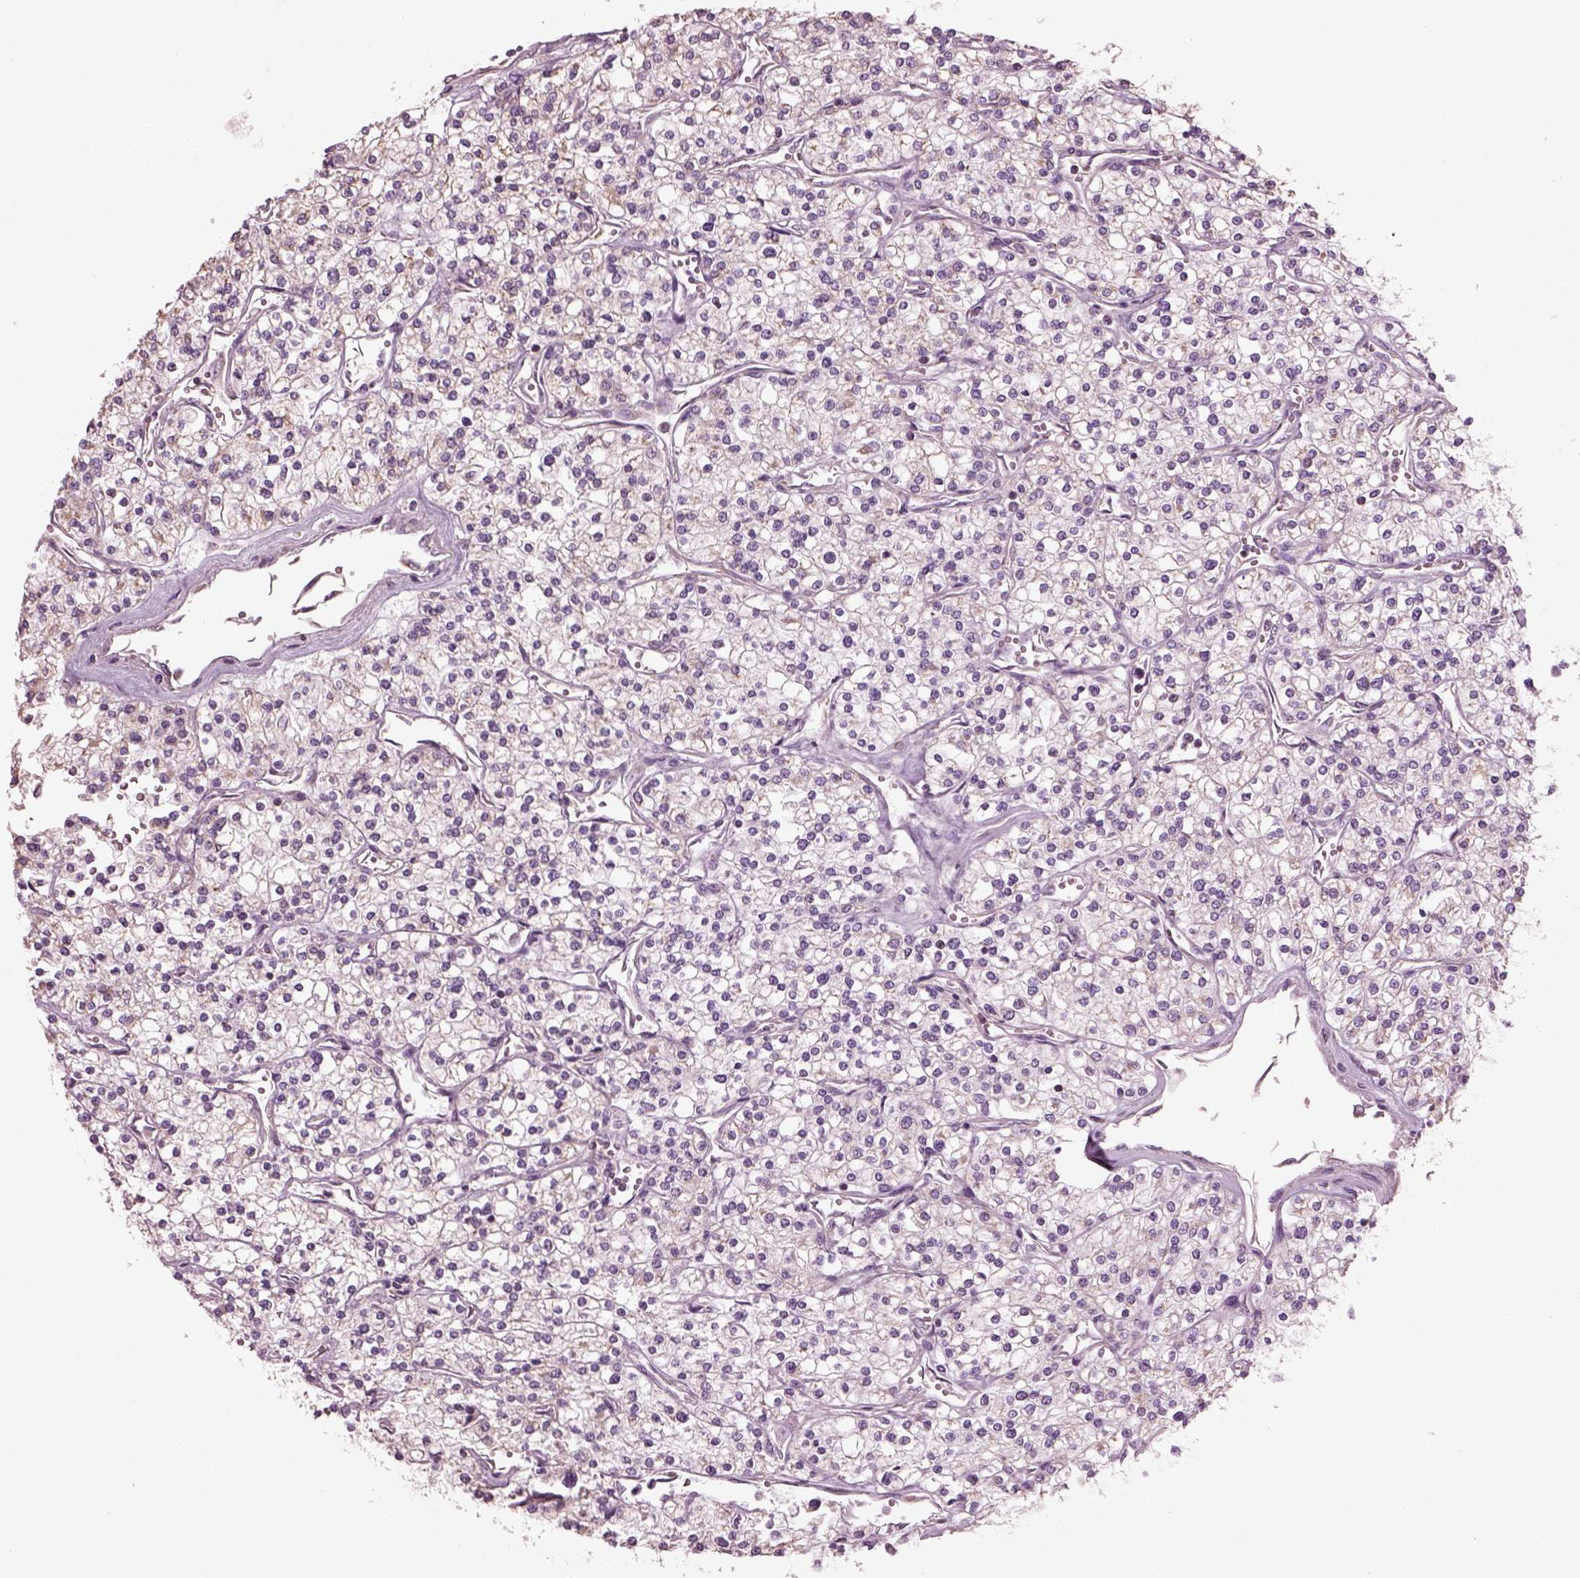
{"staining": {"intensity": "negative", "quantity": "none", "location": "none"}, "tissue": "renal cancer", "cell_type": "Tumor cells", "image_type": "cancer", "snomed": [{"axis": "morphology", "description": "Adenocarcinoma, NOS"}, {"axis": "topography", "description": "Kidney"}], "caption": "This photomicrograph is of renal cancer (adenocarcinoma) stained with IHC to label a protein in brown with the nuclei are counter-stained blue. There is no positivity in tumor cells.", "gene": "SPATA7", "patient": {"sex": "male", "age": 80}}